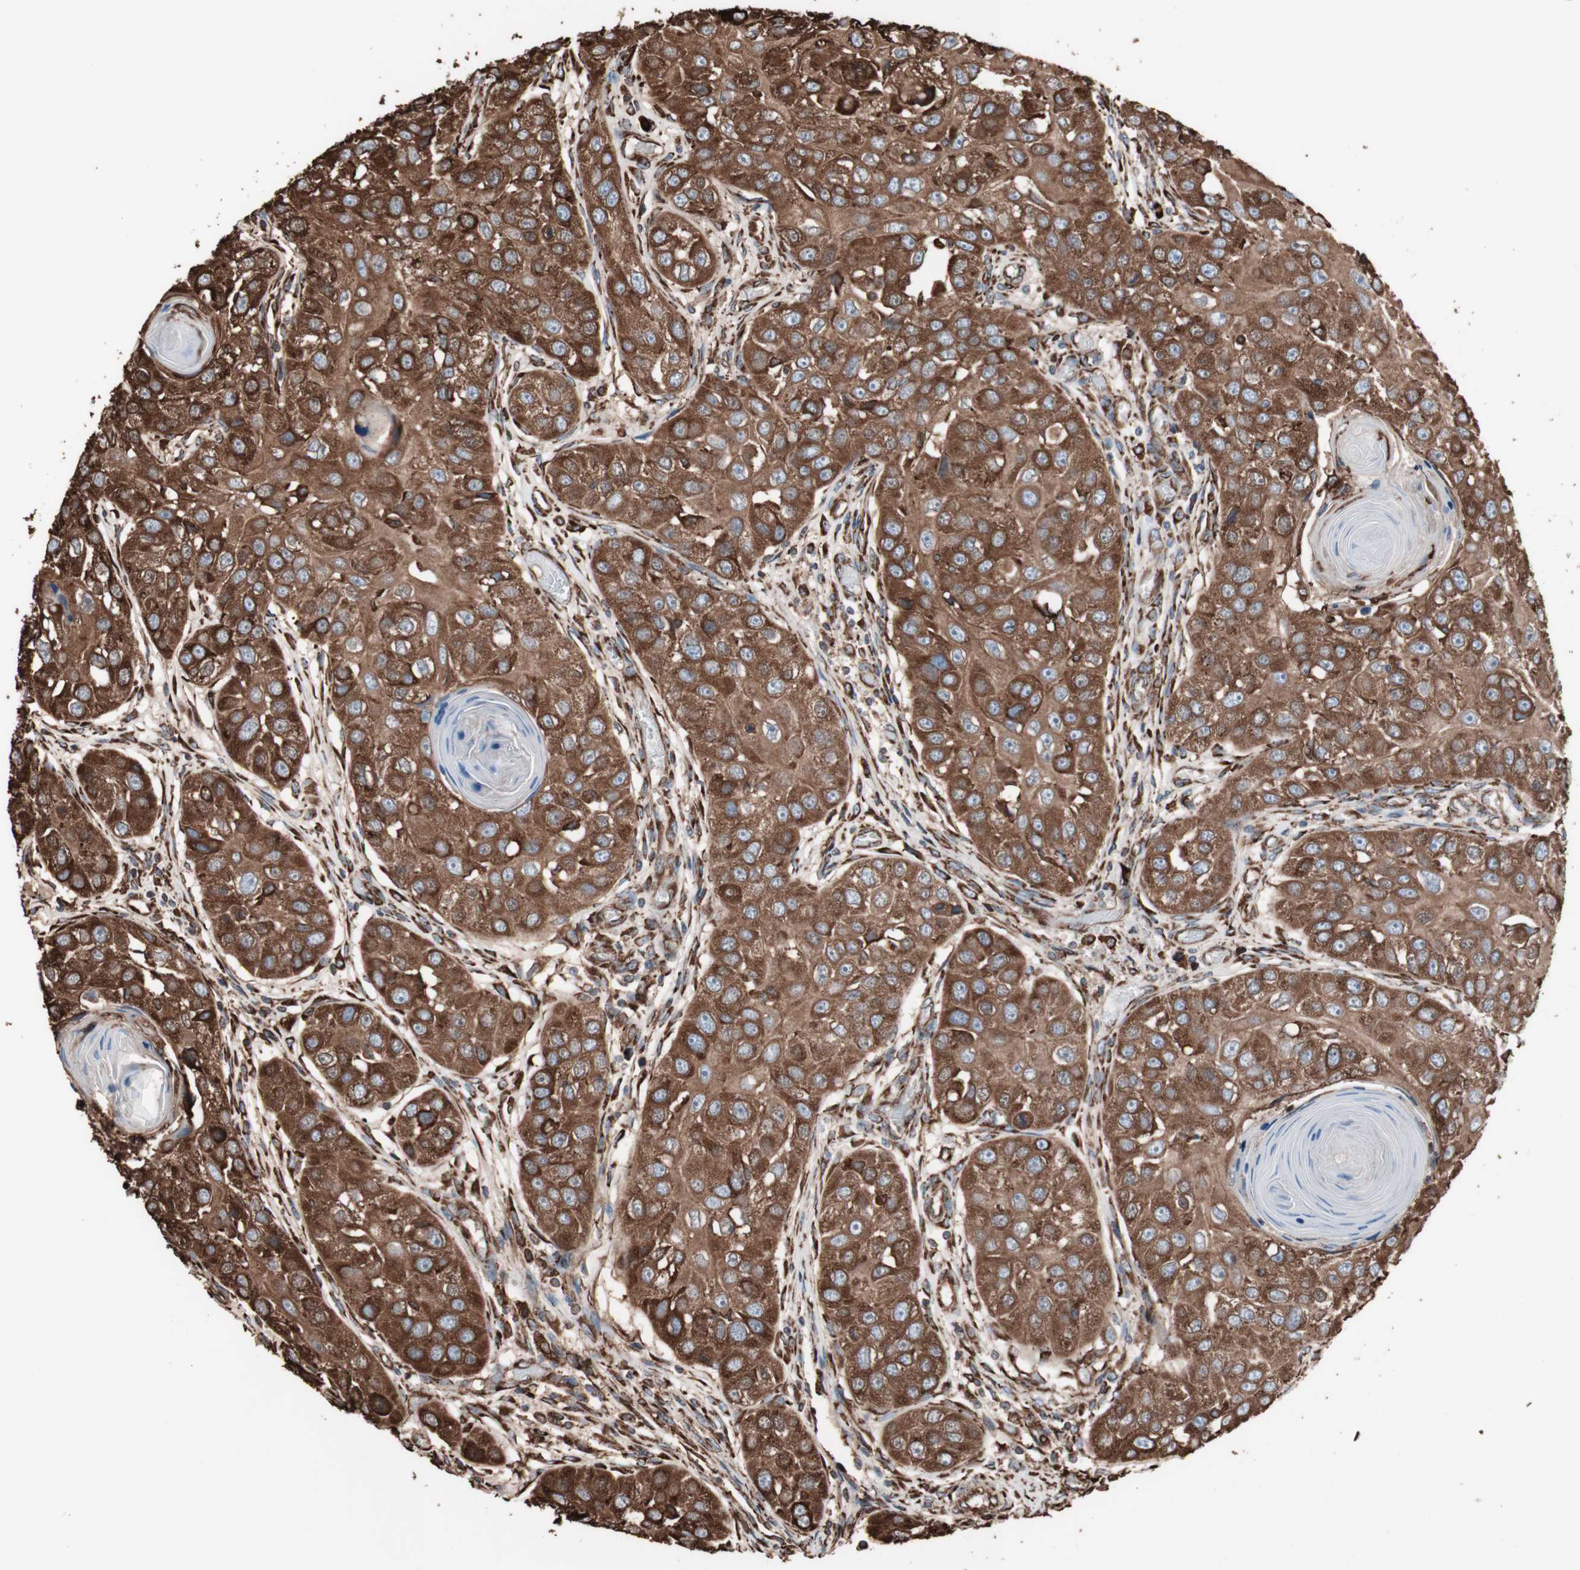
{"staining": {"intensity": "strong", "quantity": ">75%", "location": "cytoplasmic/membranous"}, "tissue": "head and neck cancer", "cell_type": "Tumor cells", "image_type": "cancer", "snomed": [{"axis": "morphology", "description": "Normal tissue, NOS"}, {"axis": "morphology", "description": "Squamous cell carcinoma, NOS"}, {"axis": "topography", "description": "Skeletal muscle"}, {"axis": "topography", "description": "Head-Neck"}], "caption": "Head and neck cancer was stained to show a protein in brown. There is high levels of strong cytoplasmic/membranous positivity in approximately >75% of tumor cells. (DAB (3,3'-diaminobenzidine) = brown stain, brightfield microscopy at high magnification).", "gene": "HSP90B1", "patient": {"sex": "male", "age": 51}}